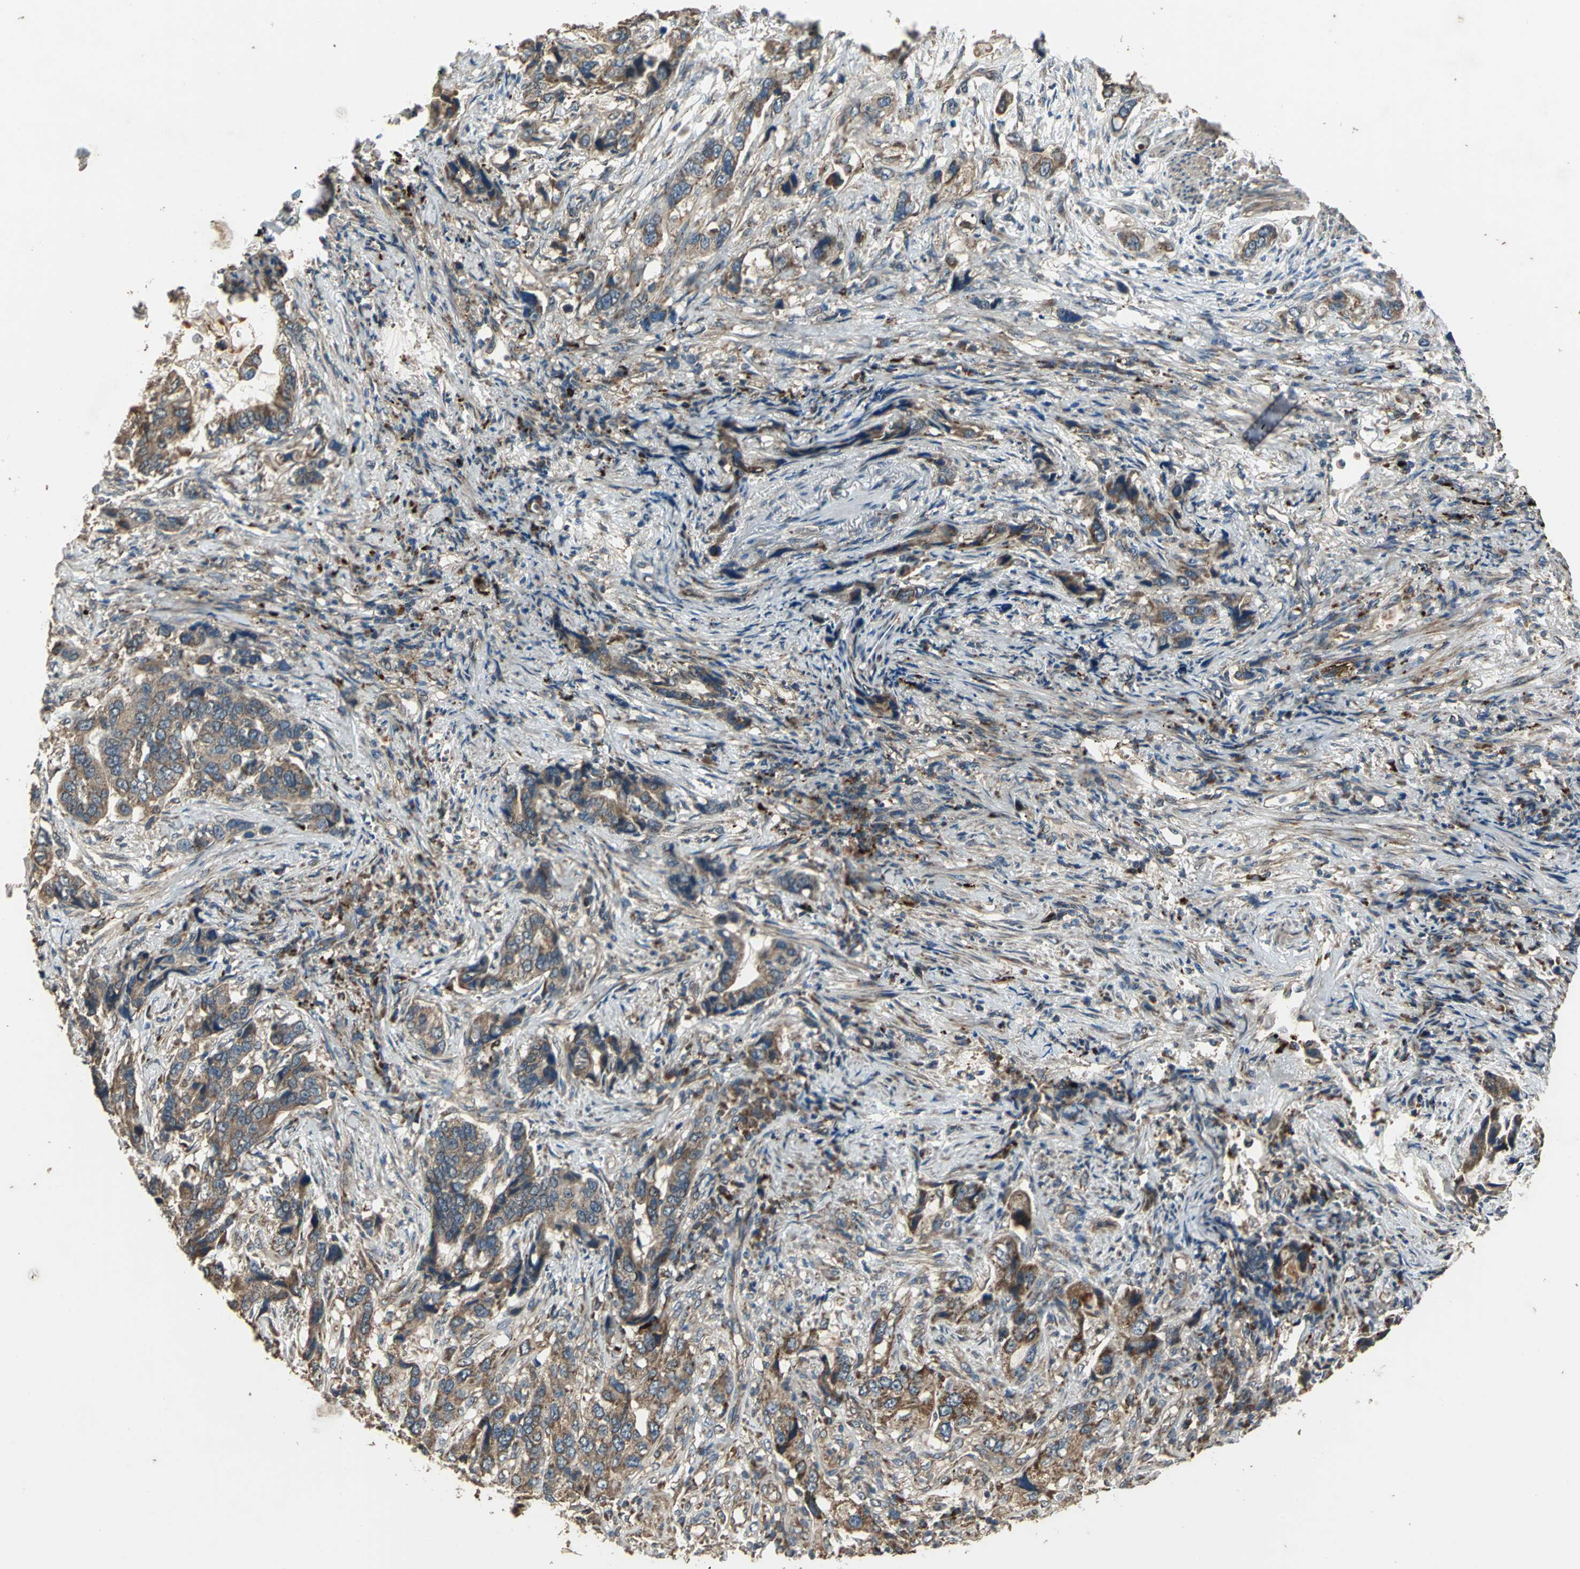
{"staining": {"intensity": "strong", "quantity": ">75%", "location": "cytoplasmic/membranous"}, "tissue": "stomach cancer", "cell_type": "Tumor cells", "image_type": "cancer", "snomed": [{"axis": "morphology", "description": "Adenocarcinoma, NOS"}, {"axis": "topography", "description": "Stomach, lower"}], "caption": "This is an image of immunohistochemistry (IHC) staining of stomach cancer, which shows strong expression in the cytoplasmic/membranous of tumor cells.", "gene": "POLRMT", "patient": {"sex": "female", "age": 93}}